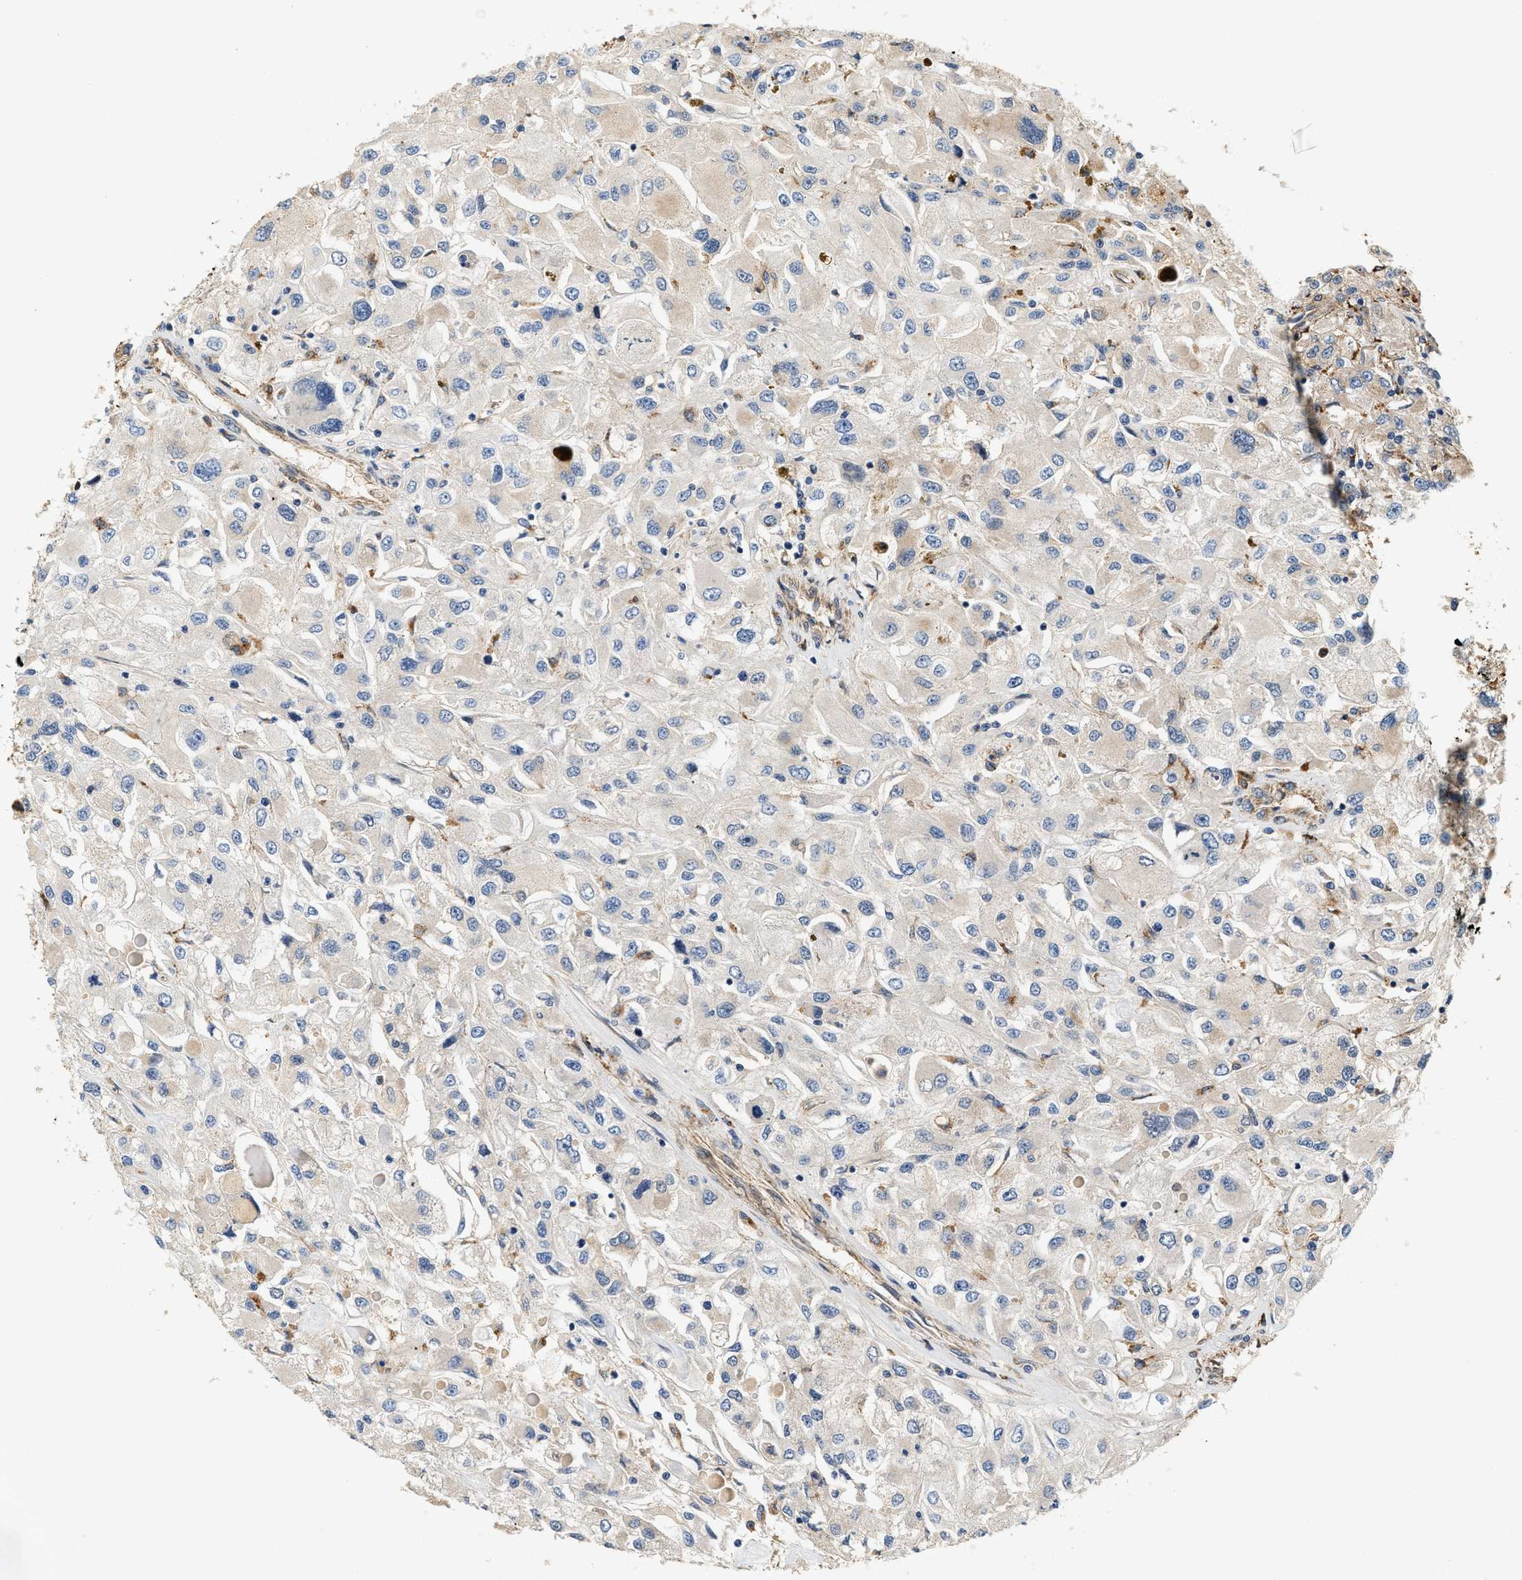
{"staining": {"intensity": "weak", "quantity": "<25%", "location": "cytoplasmic/membranous"}, "tissue": "renal cancer", "cell_type": "Tumor cells", "image_type": "cancer", "snomed": [{"axis": "morphology", "description": "Adenocarcinoma, NOS"}, {"axis": "topography", "description": "Kidney"}], "caption": "An immunohistochemistry micrograph of renal adenocarcinoma is shown. There is no staining in tumor cells of renal adenocarcinoma.", "gene": "DUSP10", "patient": {"sex": "female", "age": 52}}